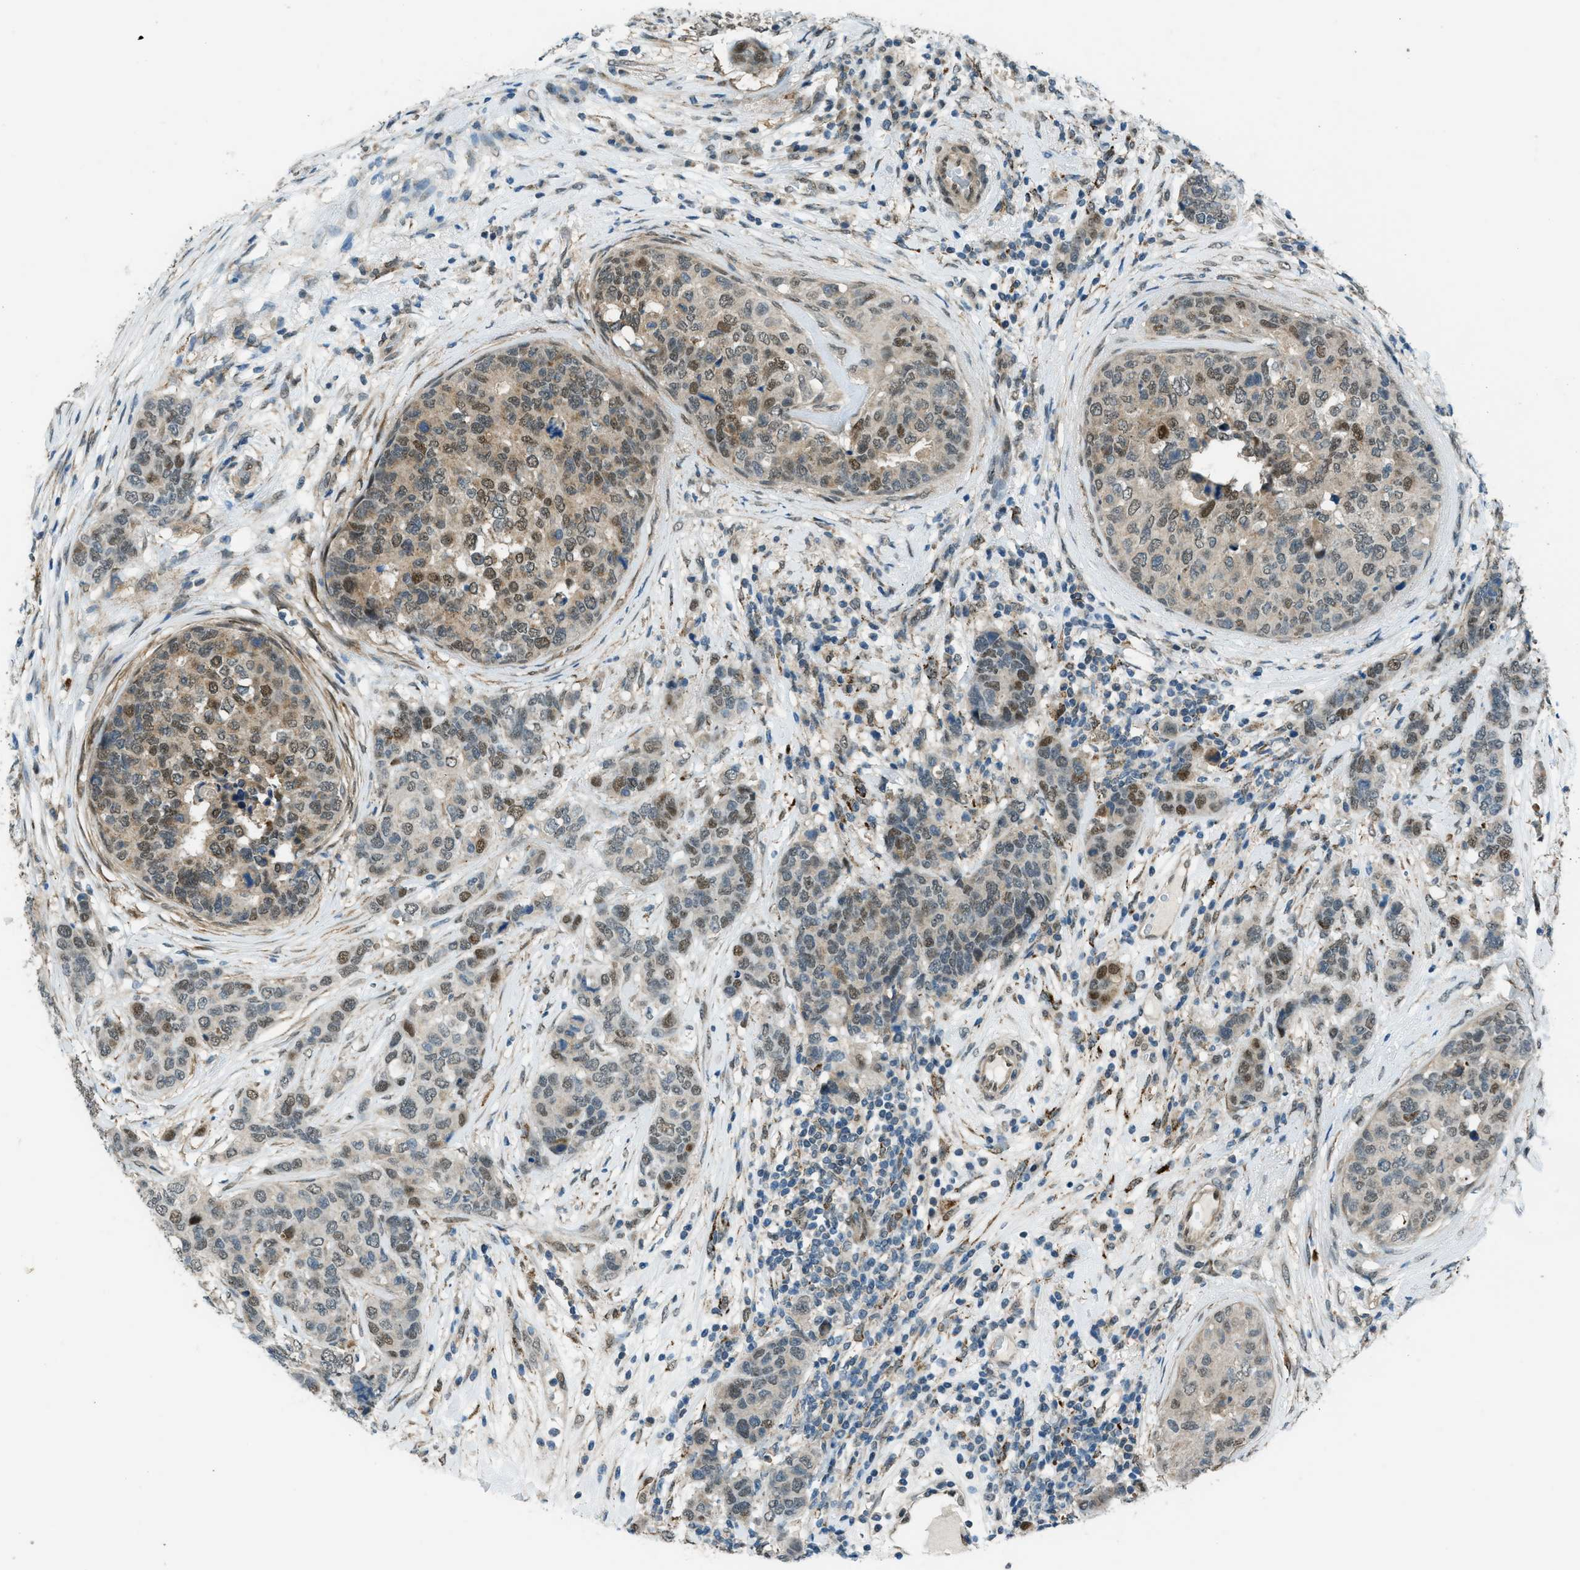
{"staining": {"intensity": "moderate", "quantity": "25%-75%", "location": "cytoplasmic/membranous,nuclear"}, "tissue": "breast cancer", "cell_type": "Tumor cells", "image_type": "cancer", "snomed": [{"axis": "morphology", "description": "Lobular carcinoma"}, {"axis": "topography", "description": "Breast"}], "caption": "Protein staining exhibits moderate cytoplasmic/membranous and nuclear positivity in about 25%-75% of tumor cells in breast cancer (lobular carcinoma). (brown staining indicates protein expression, while blue staining denotes nuclei).", "gene": "NPEPL1", "patient": {"sex": "female", "age": 59}}